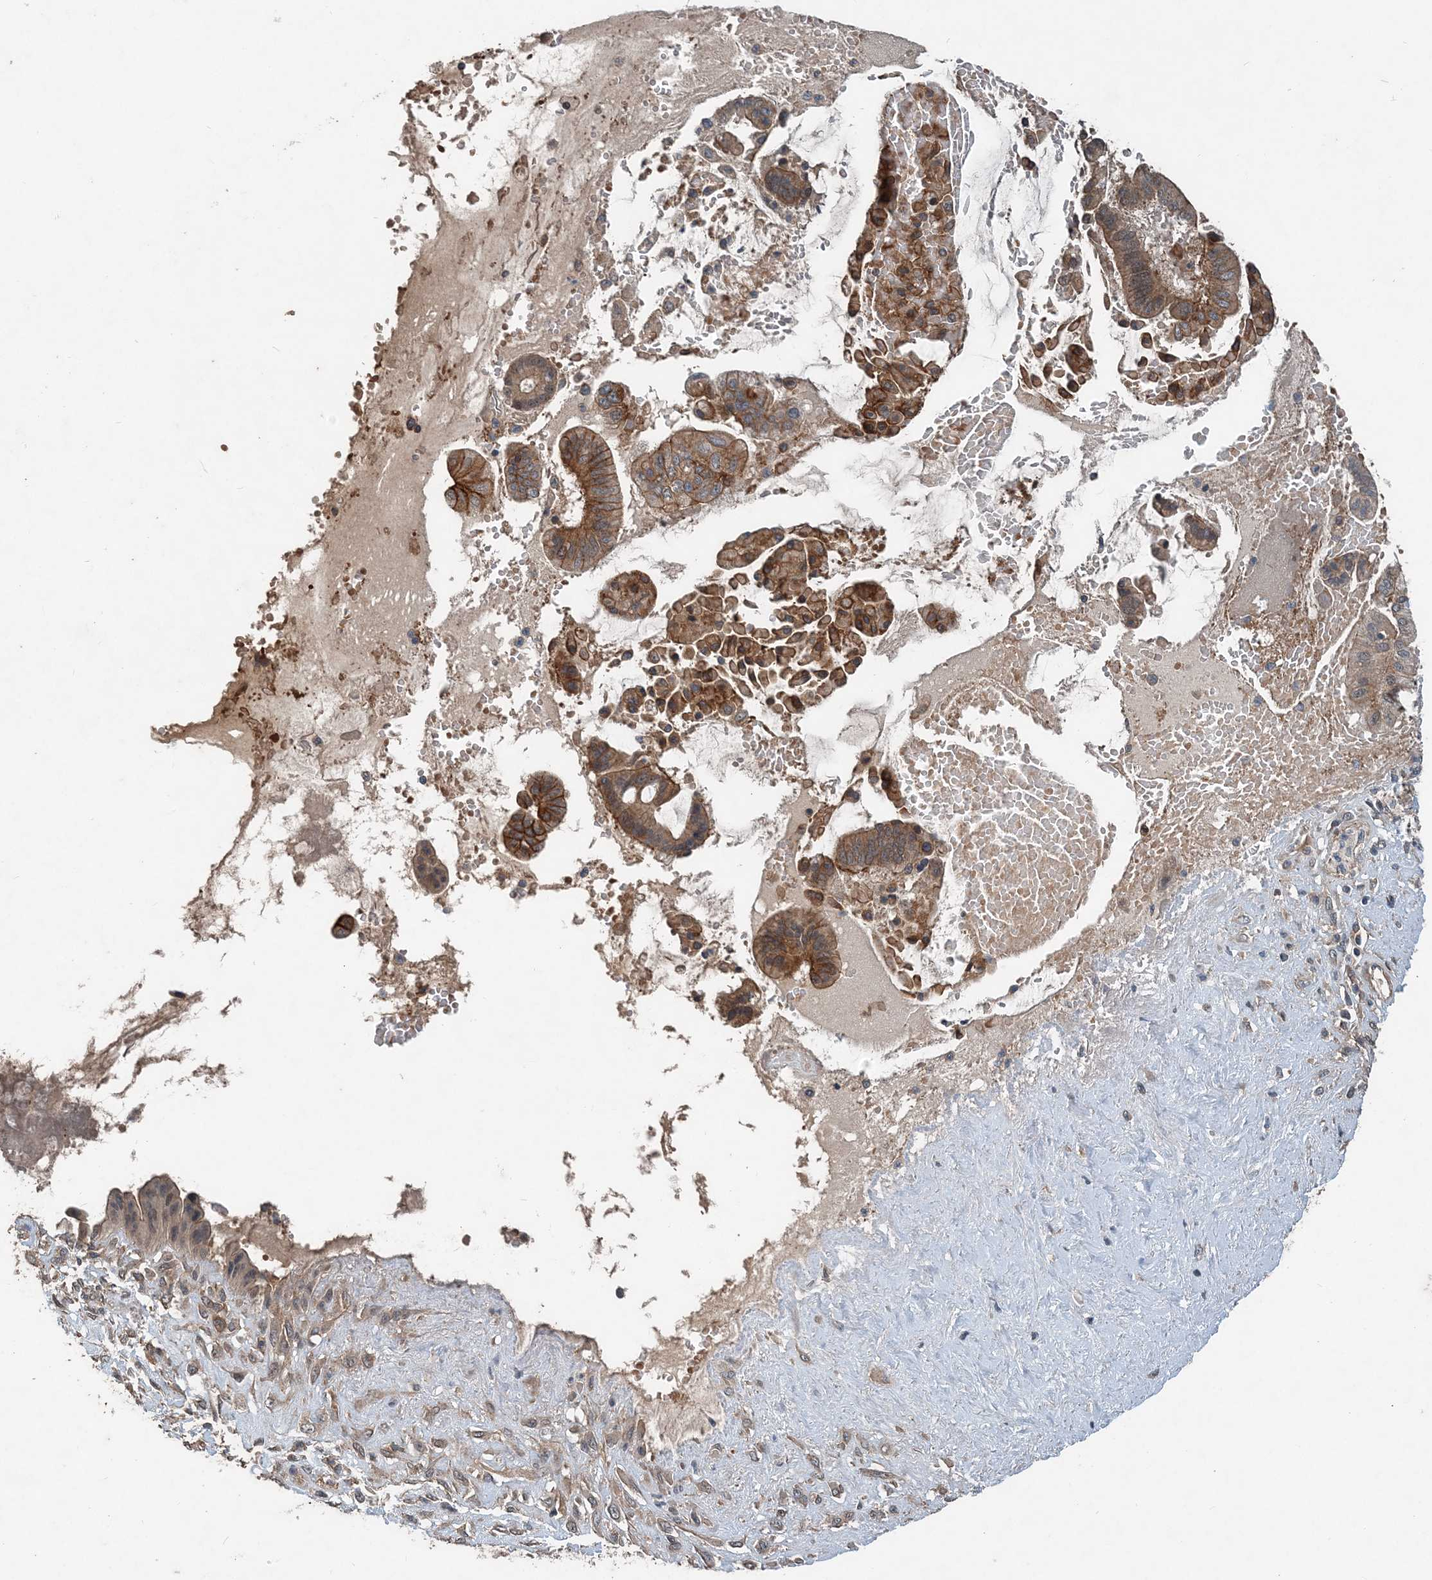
{"staining": {"intensity": "moderate", "quantity": ">75%", "location": "cytoplasmic/membranous"}, "tissue": "pancreatic cancer", "cell_type": "Tumor cells", "image_type": "cancer", "snomed": [{"axis": "morphology", "description": "Inflammation, NOS"}, {"axis": "morphology", "description": "Adenocarcinoma, NOS"}, {"axis": "topography", "description": "Pancreas"}], "caption": "Immunohistochemistry (IHC) photomicrograph of pancreatic cancer (adenocarcinoma) stained for a protein (brown), which demonstrates medium levels of moderate cytoplasmic/membranous positivity in approximately >75% of tumor cells.", "gene": "SMPD3", "patient": {"sex": "female", "age": 56}}